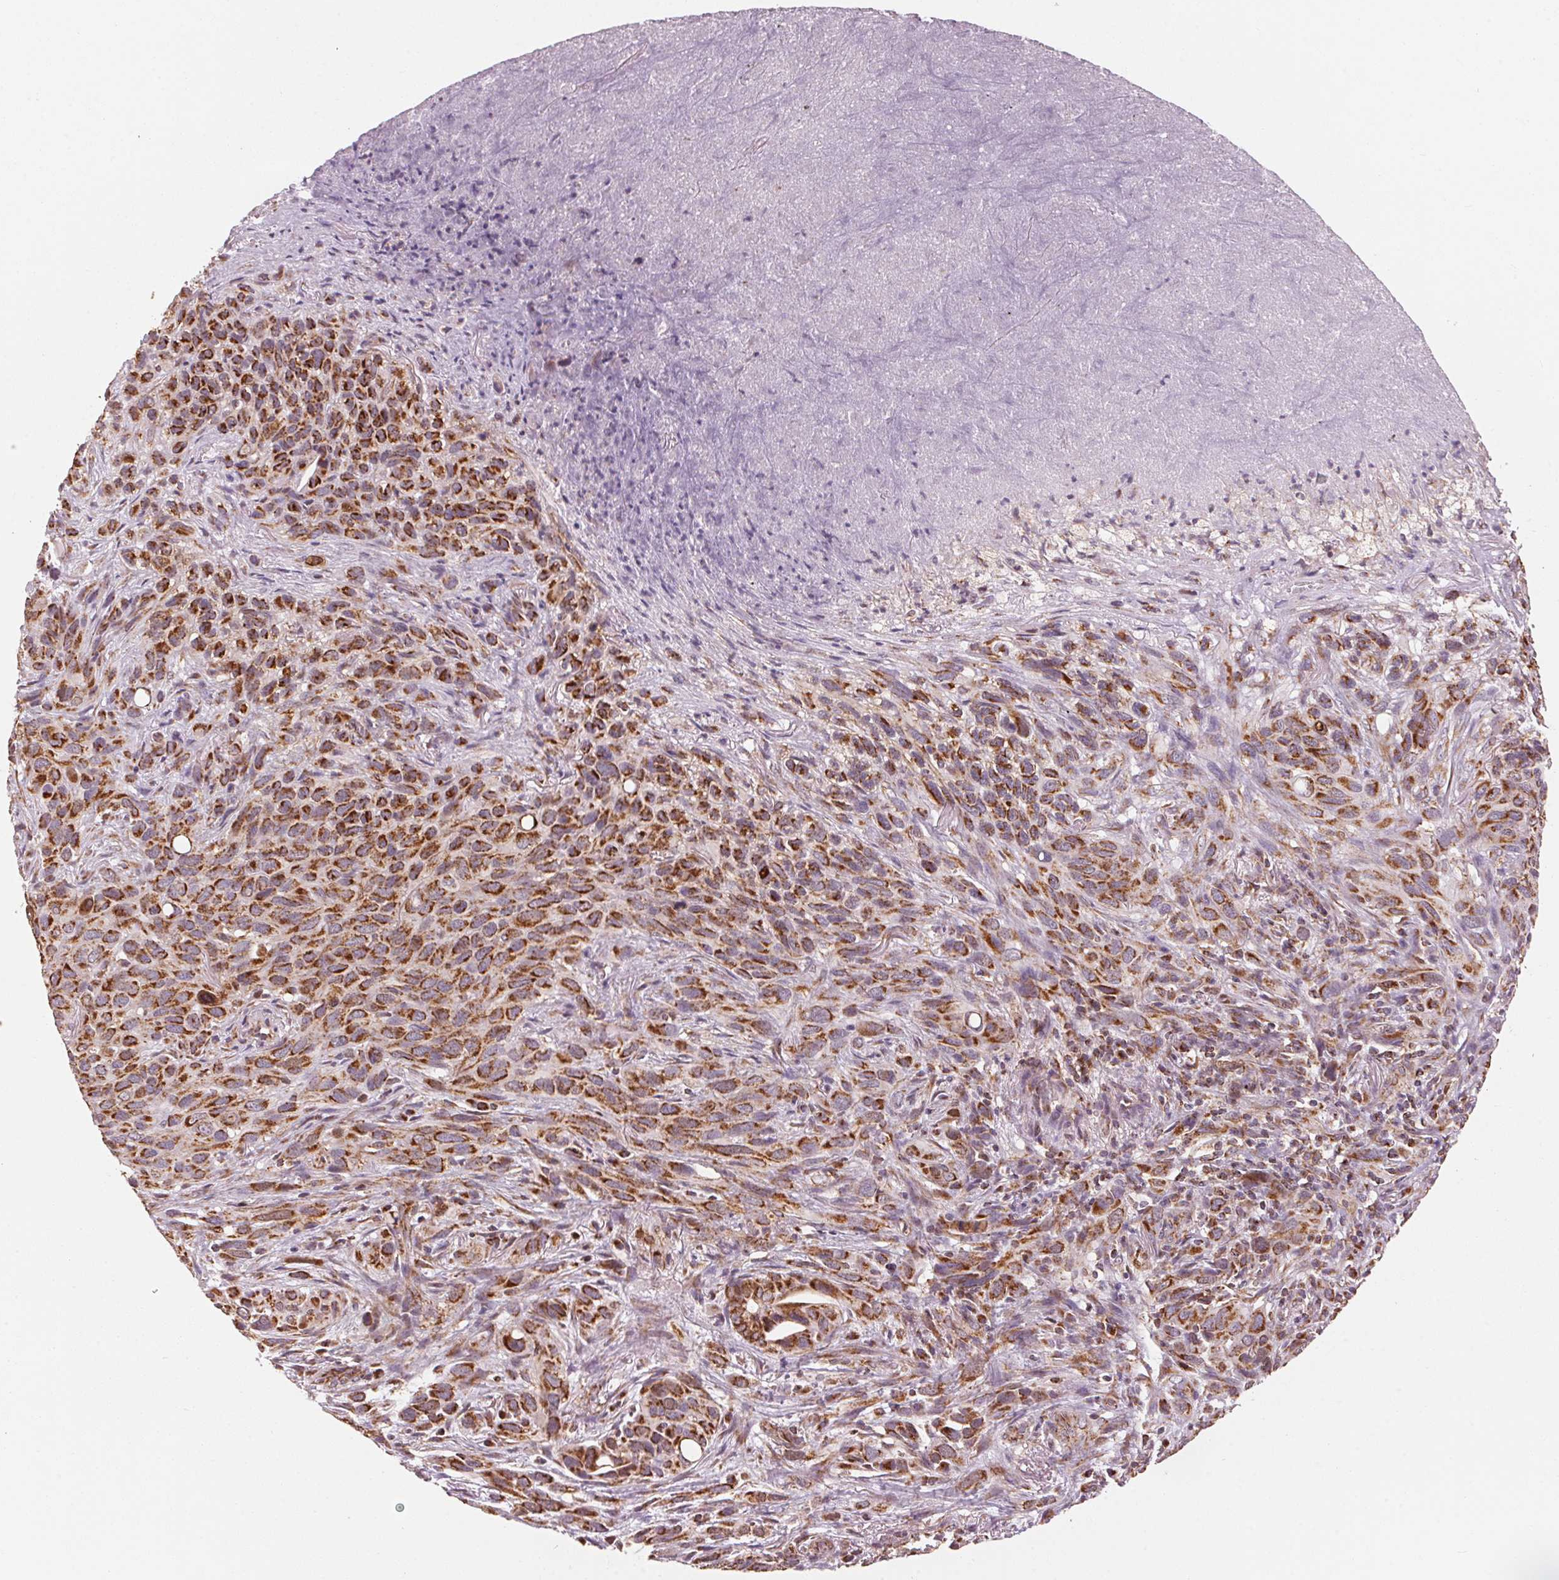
{"staining": {"intensity": "strong", "quantity": ">75%", "location": "cytoplasmic/membranous"}, "tissue": "melanoma", "cell_type": "Tumor cells", "image_type": "cancer", "snomed": [{"axis": "morphology", "description": "Malignant melanoma, Metastatic site"}, {"axis": "topography", "description": "Lung"}], "caption": "This photomicrograph demonstrates IHC staining of human melanoma, with high strong cytoplasmic/membranous positivity in about >75% of tumor cells.", "gene": "TOMM70", "patient": {"sex": "male", "age": 48}}